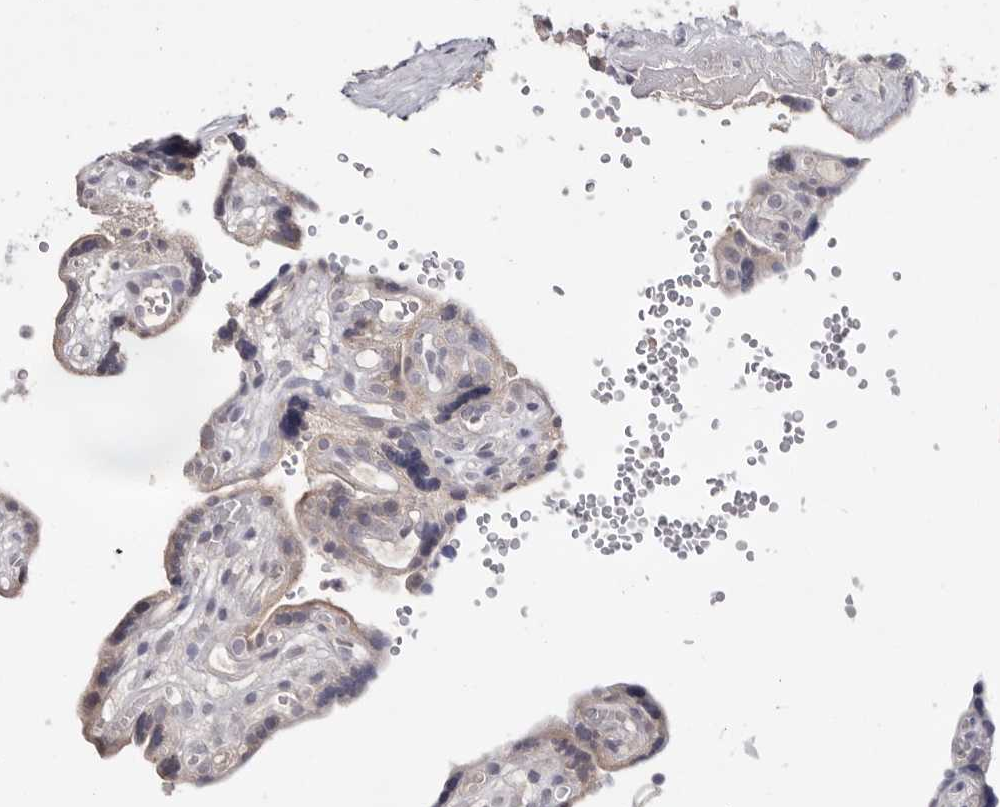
{"staining": {"intensity": "weak", "quantity": "25%-75%", "location": "cytoplasmic/membranous"}, "tissue": "placenta", "cell_type": "Decidual cells", "image_type": "normal", "snomed": [{"axis": "morphology", "description": "Normal tissue, NOS"}, {"axis": "topography", "description": "Placenta"}], "caption": "The immunohistochemical stain shows weak cytoplasmic/membranous expression in decidual cells of benign placenta.", "gene": "DOP1A", "patient": {"sex": "female", "age": 30}}